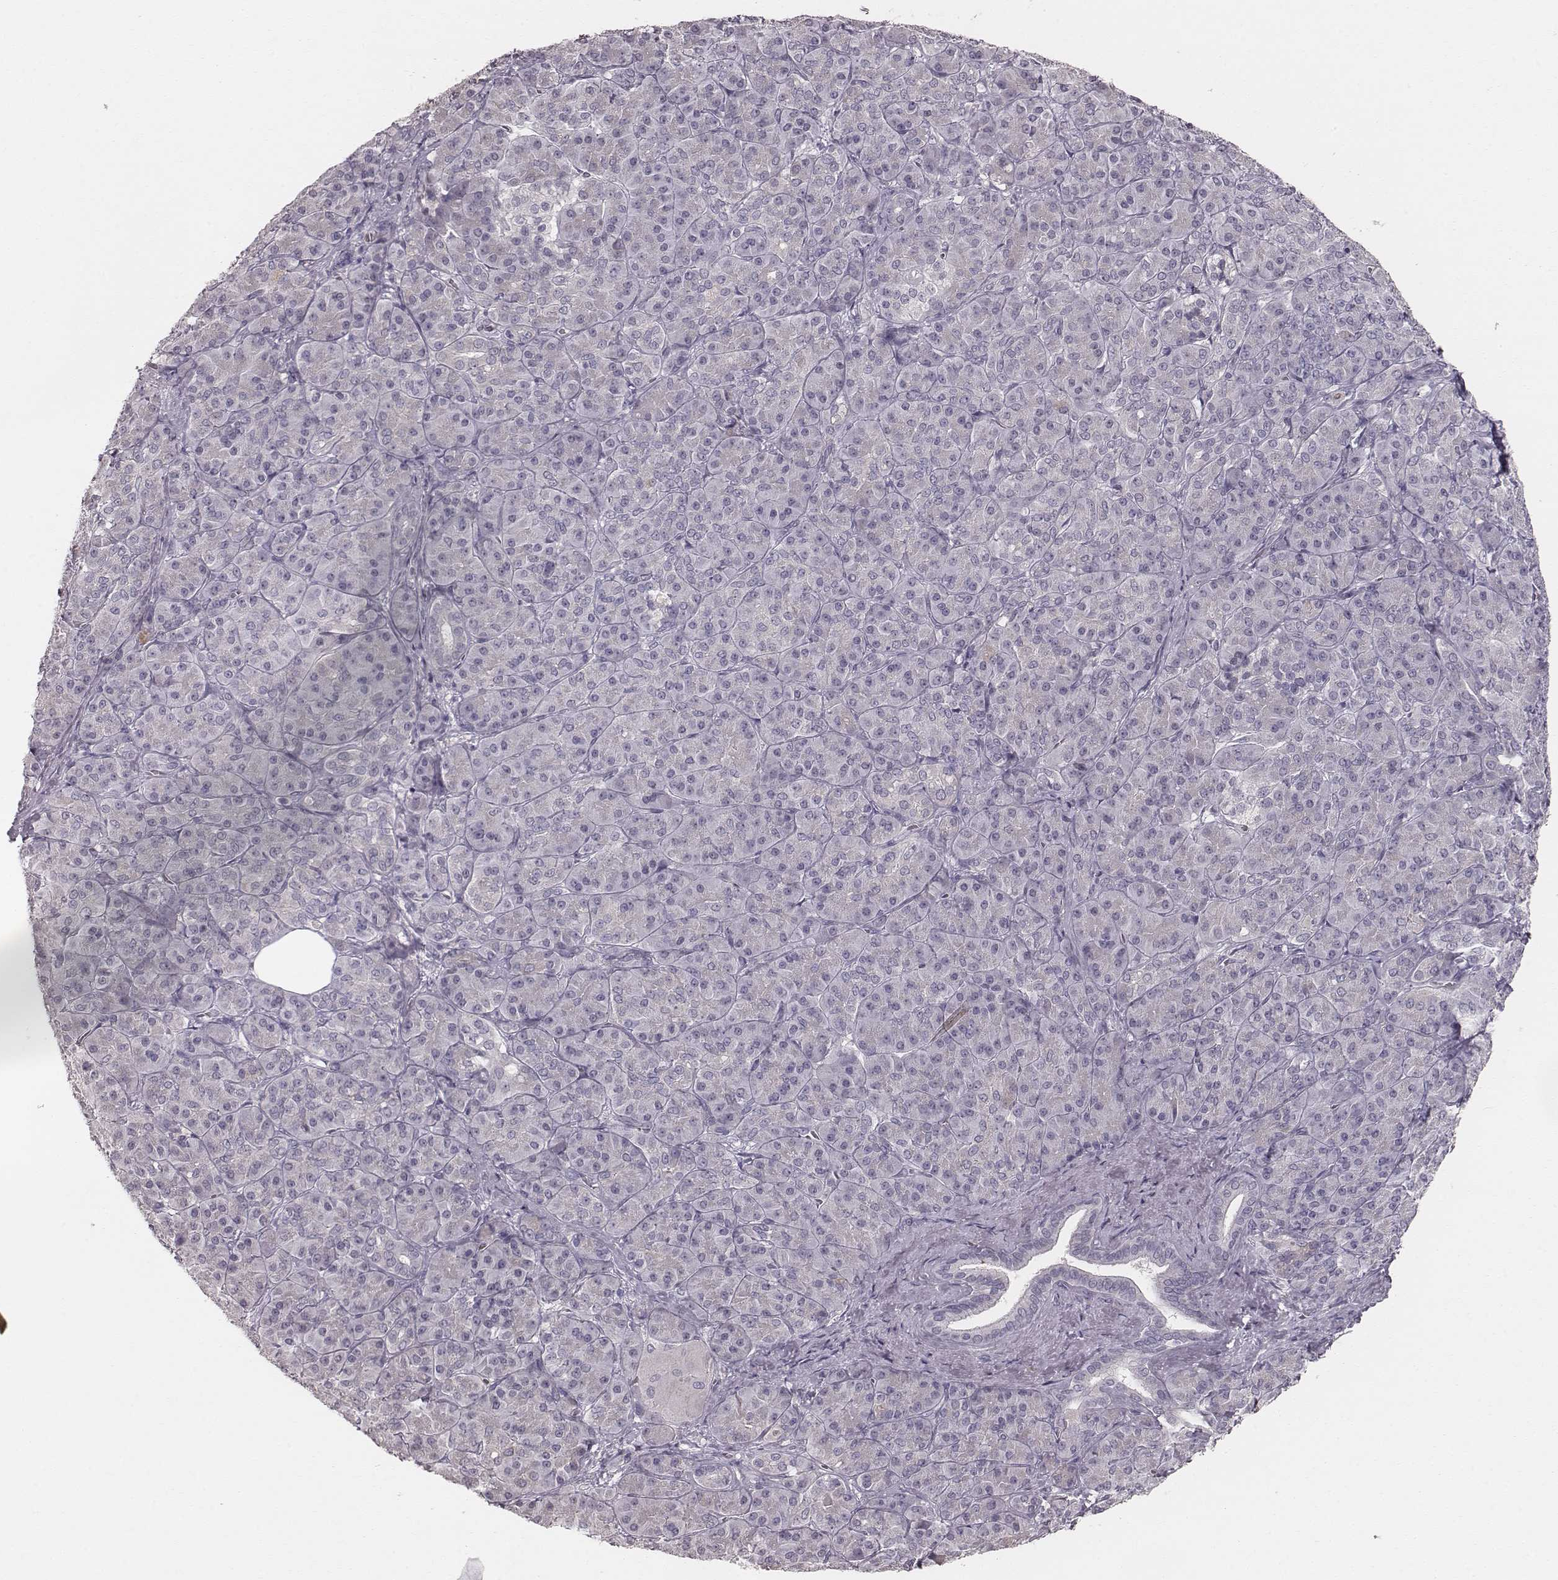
{"staining": {"intensity": "negative", "quantity": "none", "location": "none"}, "tissue": "pancreatic cancer", "cell_type": "Tumor cells", "image_type": "cancer", "snomed": [{"axis": "morphology", "description": "Normal tissue, NOS"}, {"axis": "morphology", "description": "Inflammation, NOS"}, {"axis": "morphology", "description": "Adenocarcinoma, NOS"}, {"axis": "topography", "description": "Pancreas"}], "caption": "This is an immunohistochemistry (IHC) histopathology image of pancreatic adenocarcinoma. There is no expression in tumor cells.", "gene": "LY6K", "patient": {"sex": "male", "age": 57}}